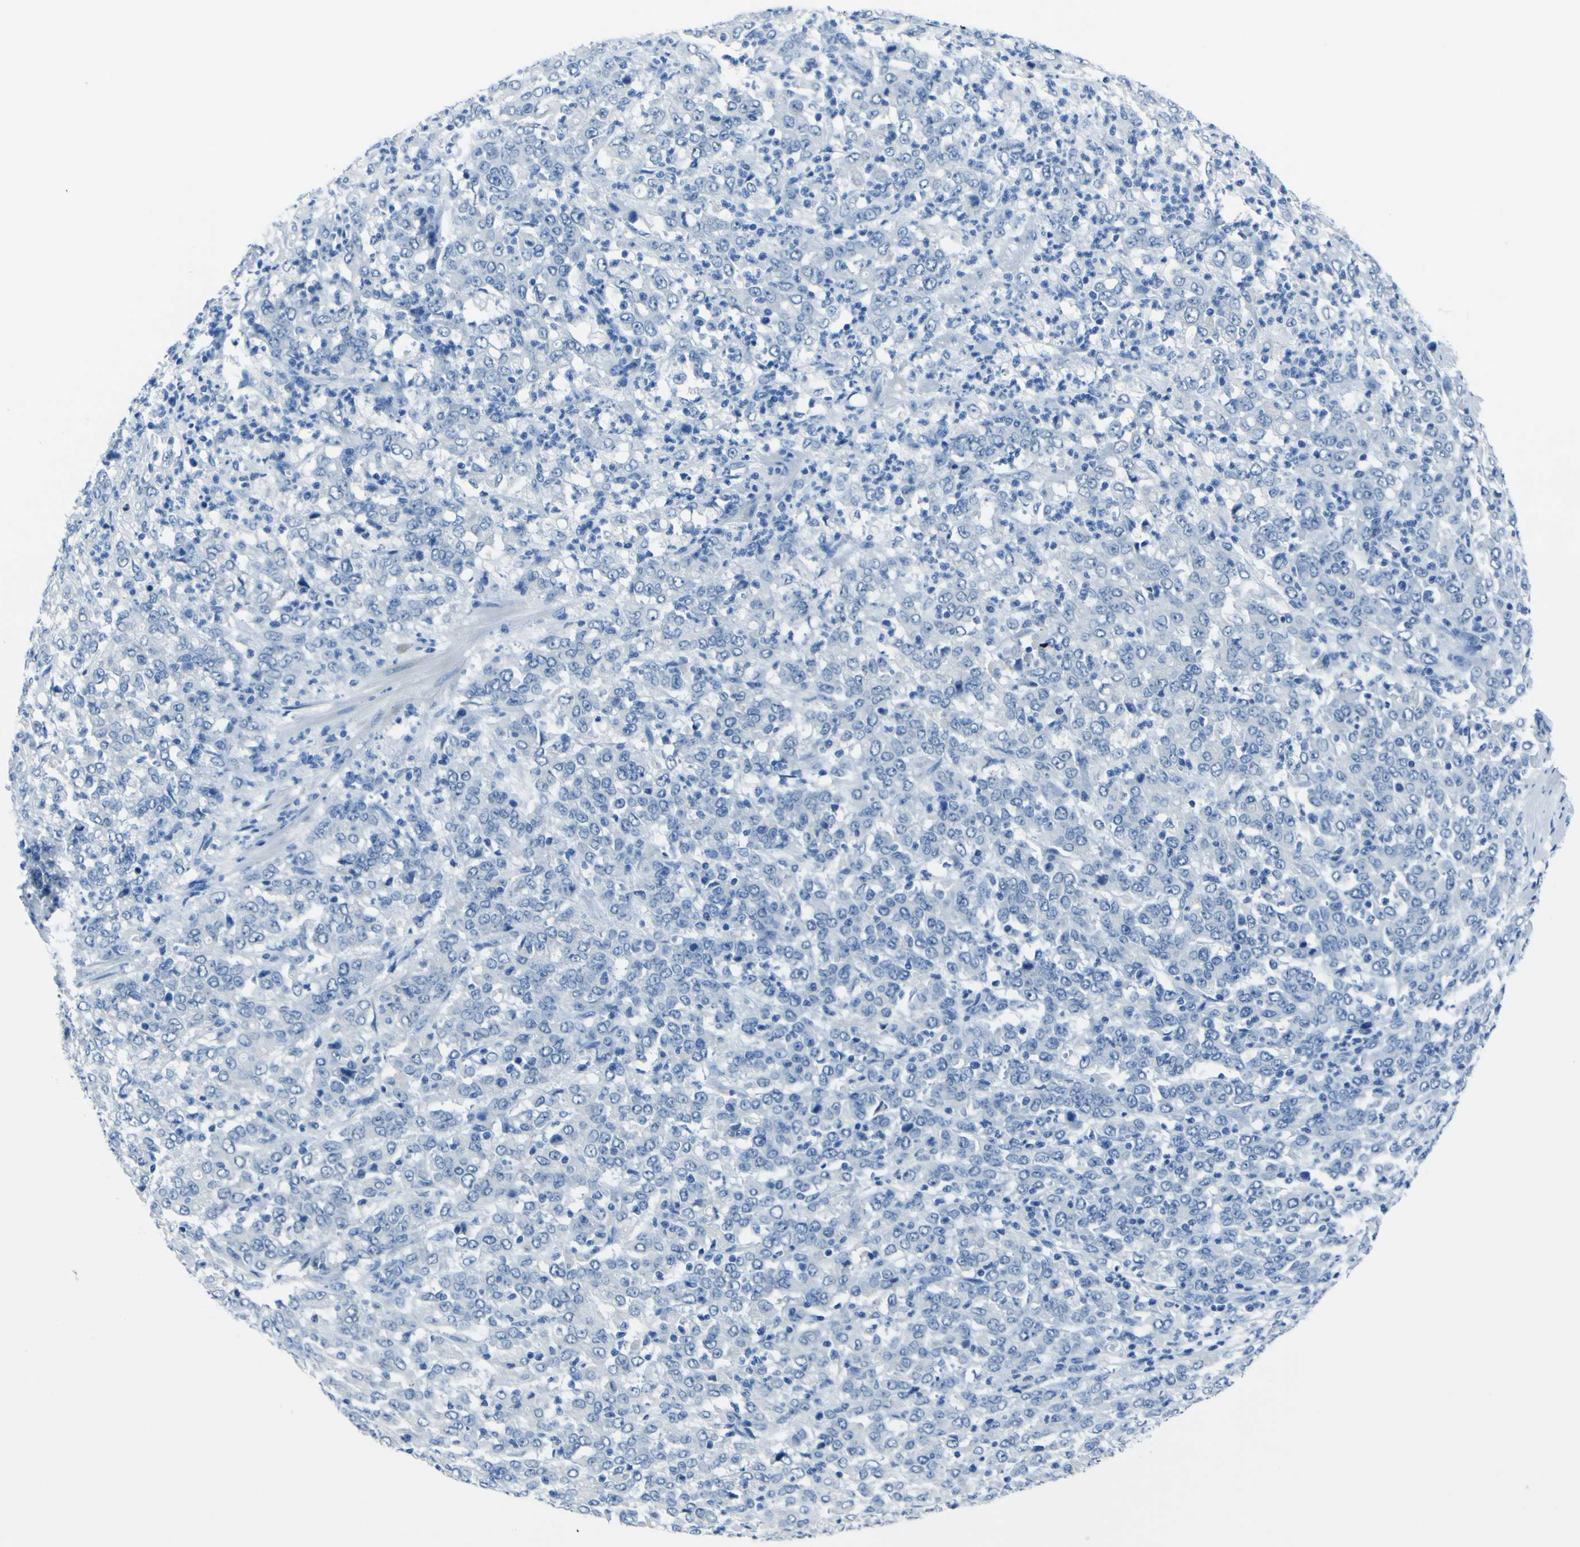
{"staining": {"intensity": "negative", "quantity": "none", "location": "none"}, "tissue": "stomach cancer", "cell_type": "Tumor cells", "image_type": "cancer", "snomed": [{"axis": "morphology", "description": "Adenocarcinoma, NOS"}, {"axis": "topography", "description": "Stomach, lower"}], "caption": "Image shows no protein staining in tumor cells of stomach adenocarcinoma tissue.", "gene": "PHKG1", "patient": {"sex": "female", "age": 71}}